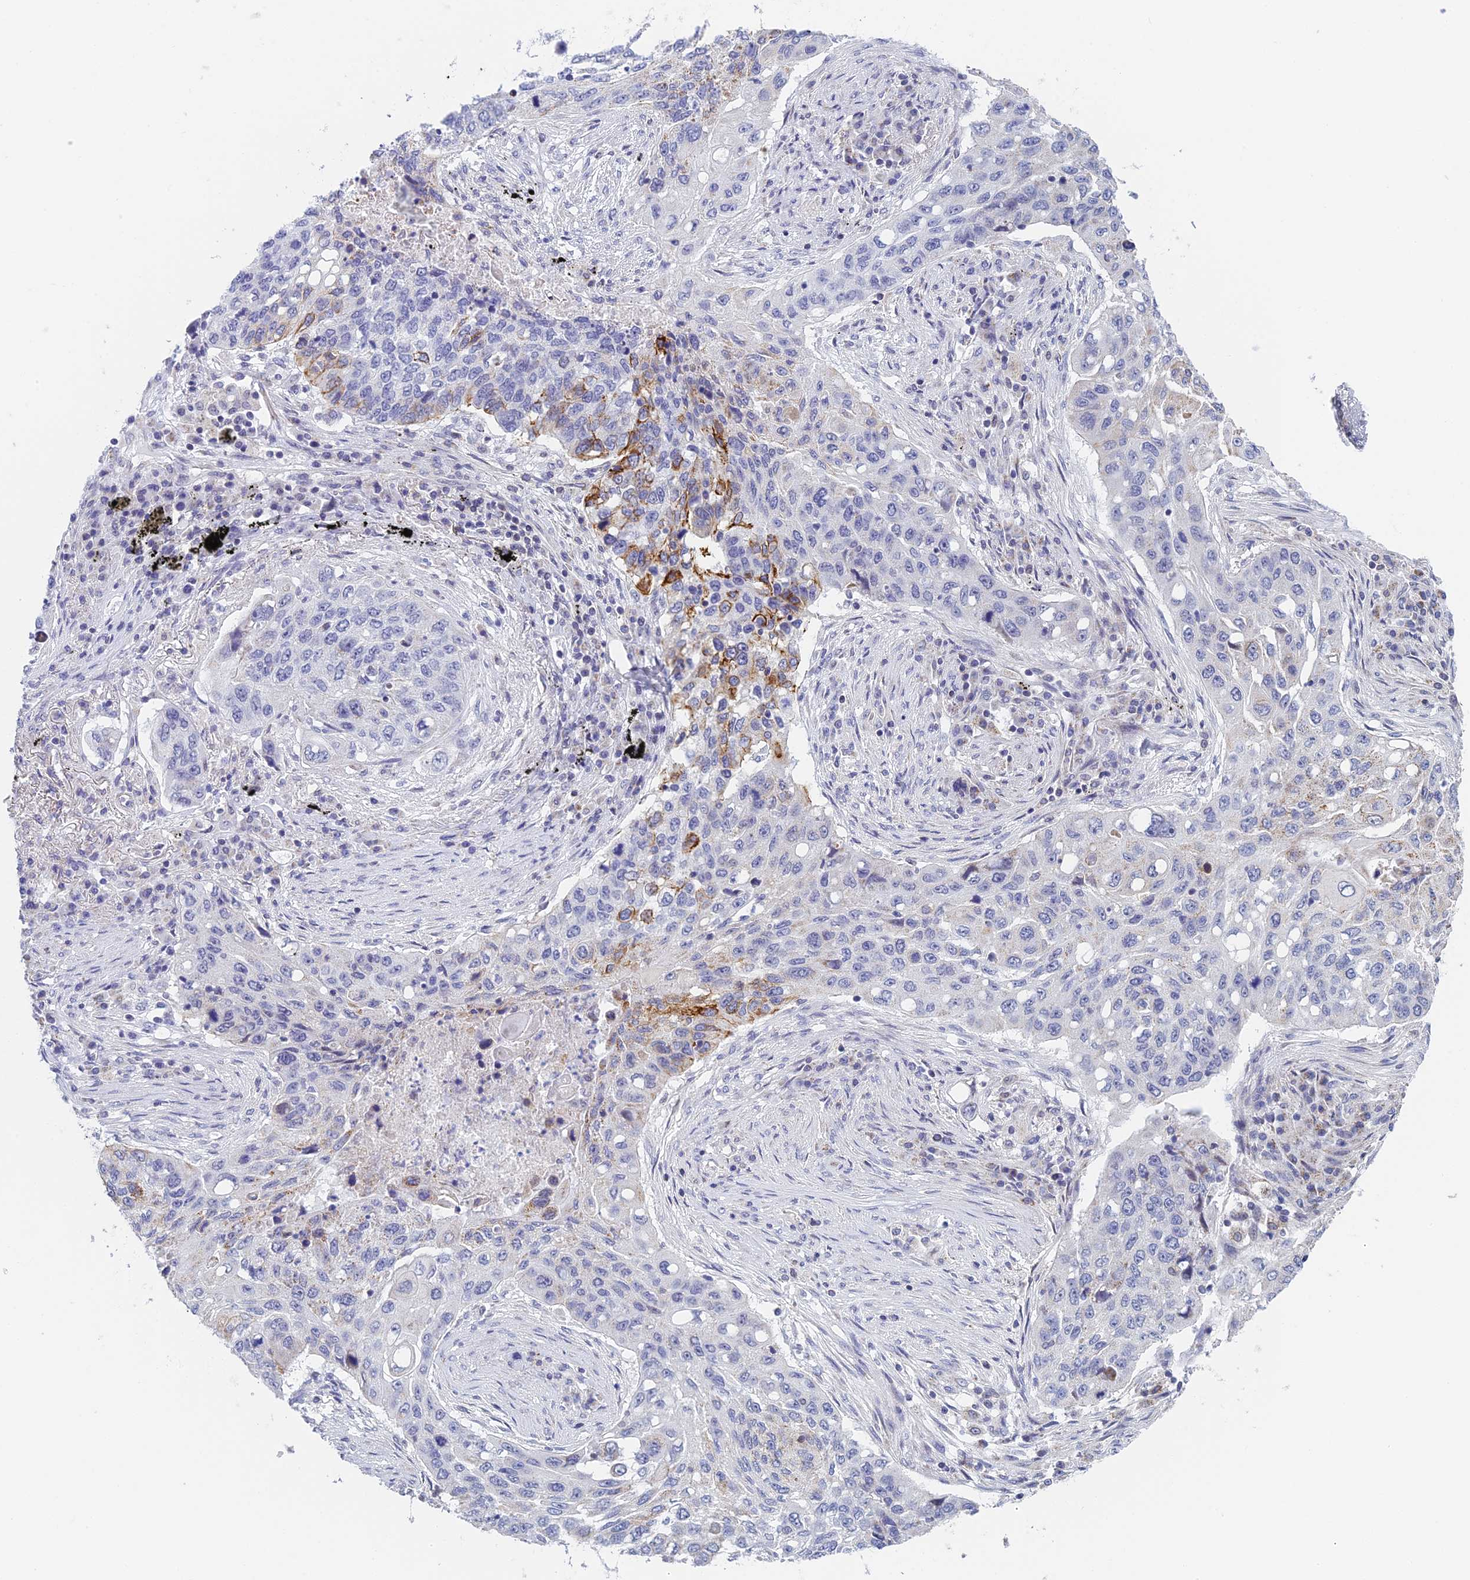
{"staining": {"intensity": "moderate", "quantity": "<25%", "location": "cytoplasmic/membranous"}, "tissue": "lung cancer", "cell_type": "Tumor cells", "image_type": "cancer", "snomed": [{"axis": "morphology", "description": "Squamous cell carcinoma, NOS"}, {"axis": "topography", "description": "Lung"}], "caption": "Moderate cytoplasmic/membranous expression is identified in about <25% of tumor cells in lung squamous cell carcinoma.", "gene": "REXO5", "patient": {"sex": "female", "age": 63}}